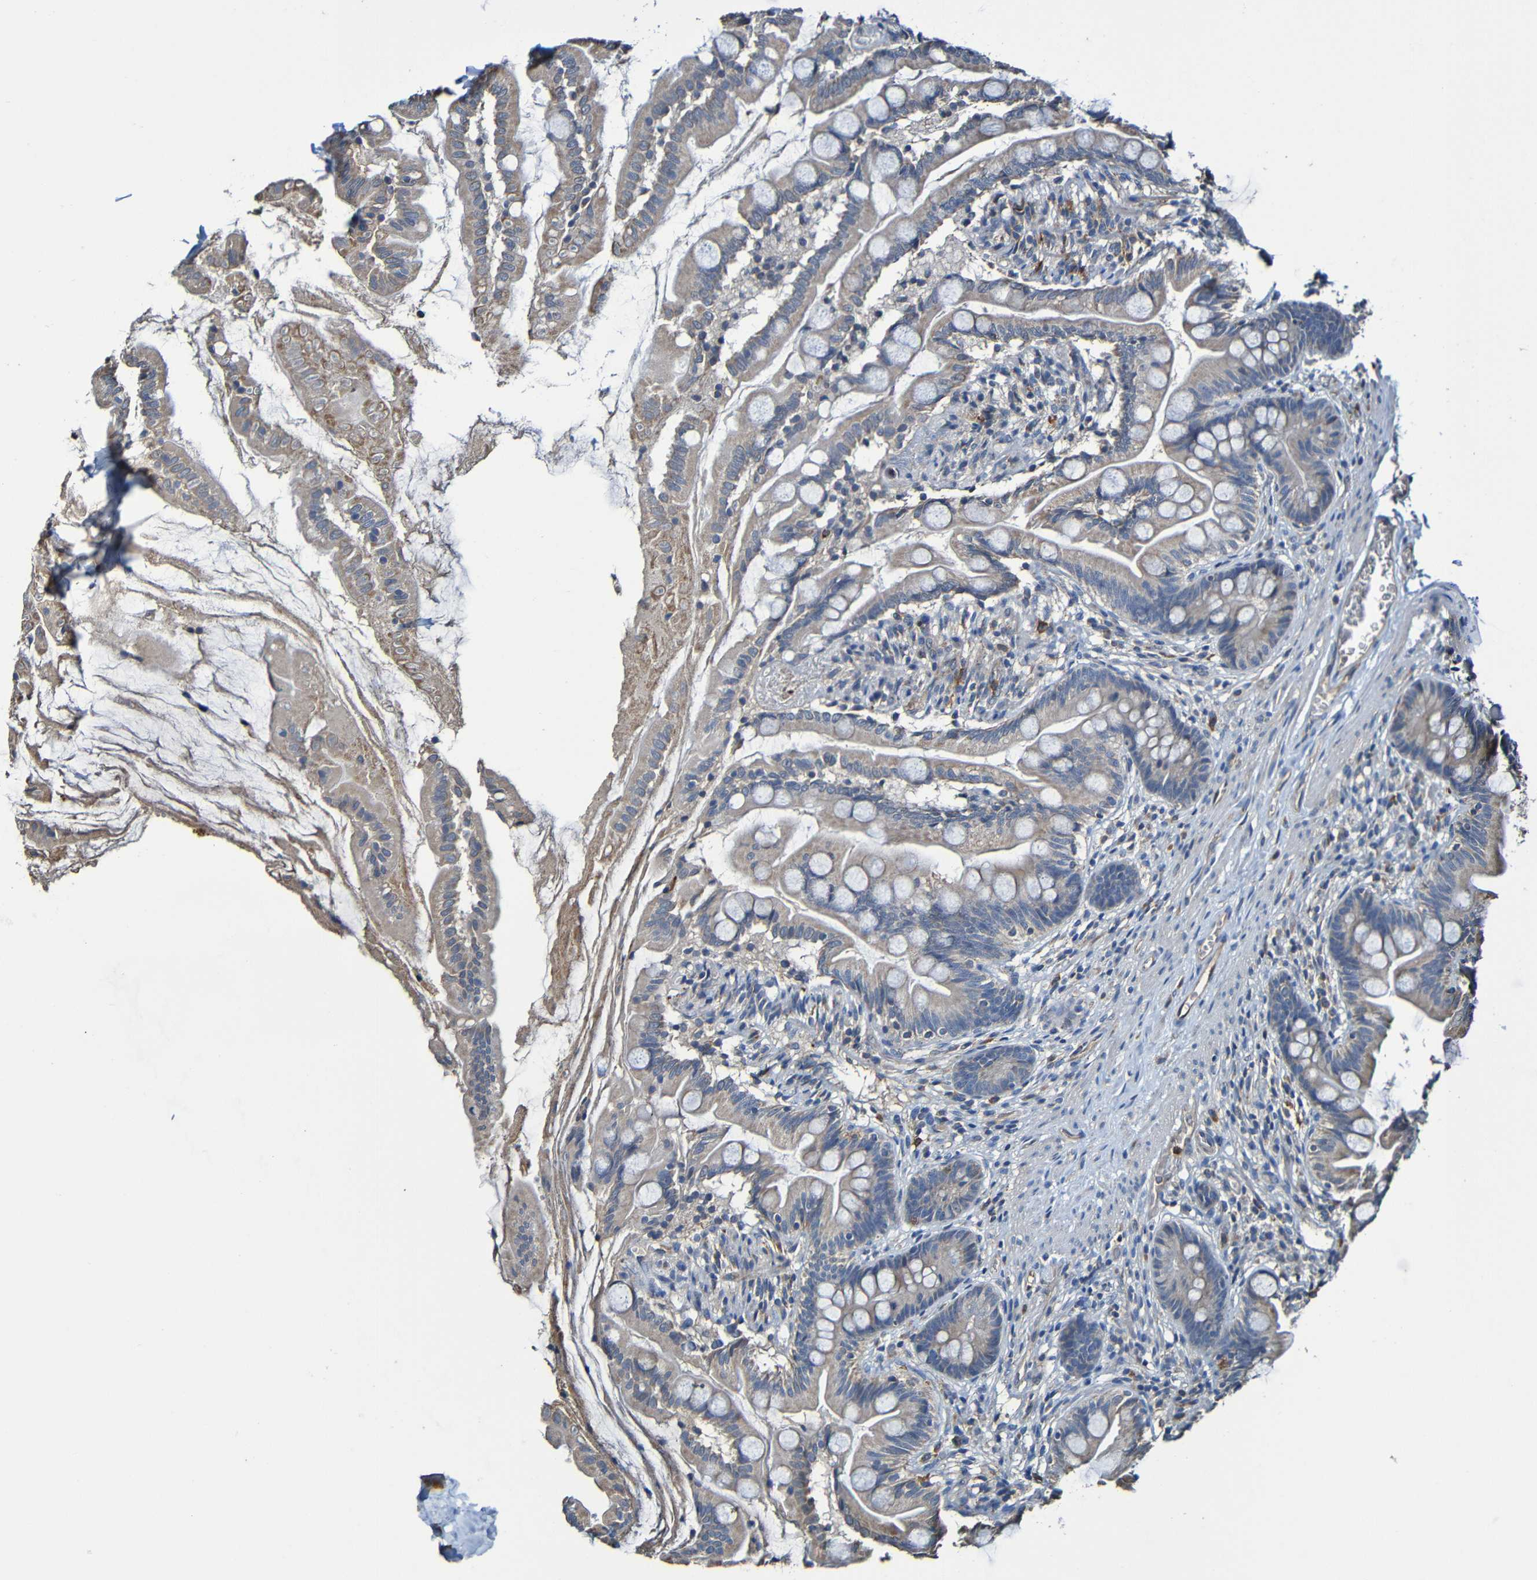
{"staining": {"intensity": "moderate", "quantity": ">75%", "location": "cytoplasmic/membranous"}, "tissue": "small intestine", "cell_type": "Glandular cells", "image_type": "normal", "snomed": [{"axis": "morphology", "description": "Normal tissue, NOS"}, {"axis": "topography", "description": "Small intestine"}], "caption": "The photomicrograph displays immunohistochemical staining of unremarkable small intestine. There is moderate cytoplasmic/membranous expression is identified in approximately >75% of glandular cells. The staining was performed using DAB (3,3'-diaminobenzidine) to visualize the protein expression in brown, while the nuclei were stained in blue with hematoxylin (Magnification: 20x).", "gene": "ADAM15", "patient": {"sex": "female", "age": 56}}